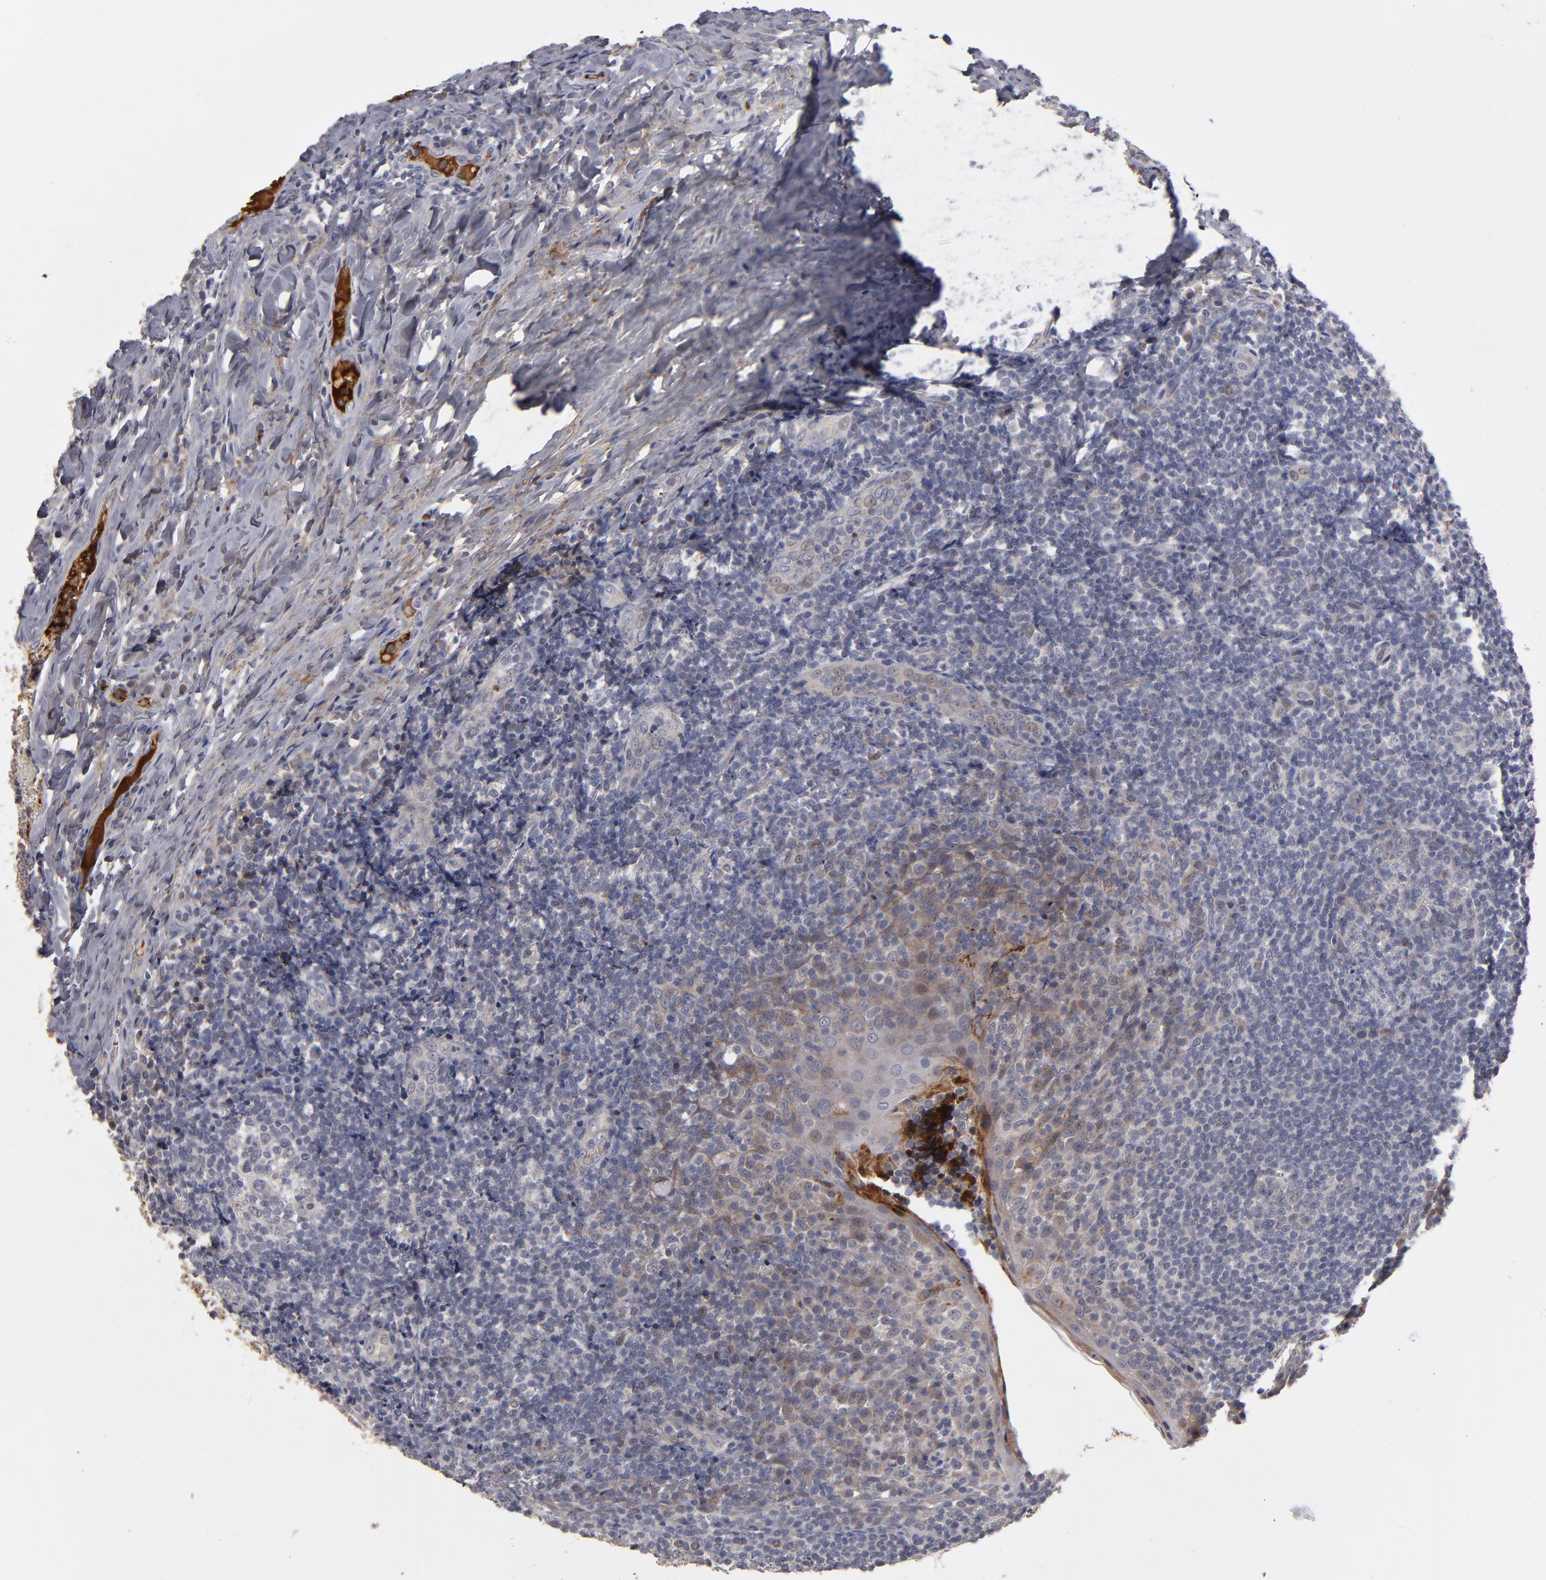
{"staining": {"intensity": "negative", "quantity": "none", "location": "none"}, "tissue": "tonsil", "cell_type": "Germinal center cells", "image_type": "normal", "snomed": [{"axis": "morphology", "description": "Normal tissue, NOS"}, {"axis": "topography", "description": "Tonsil"}], "caption": "IHC of benign human tonsil displays no positivity in germinal center cells.", "gene": "EXD2", "patient": {"sex": "male", "age": 31}}